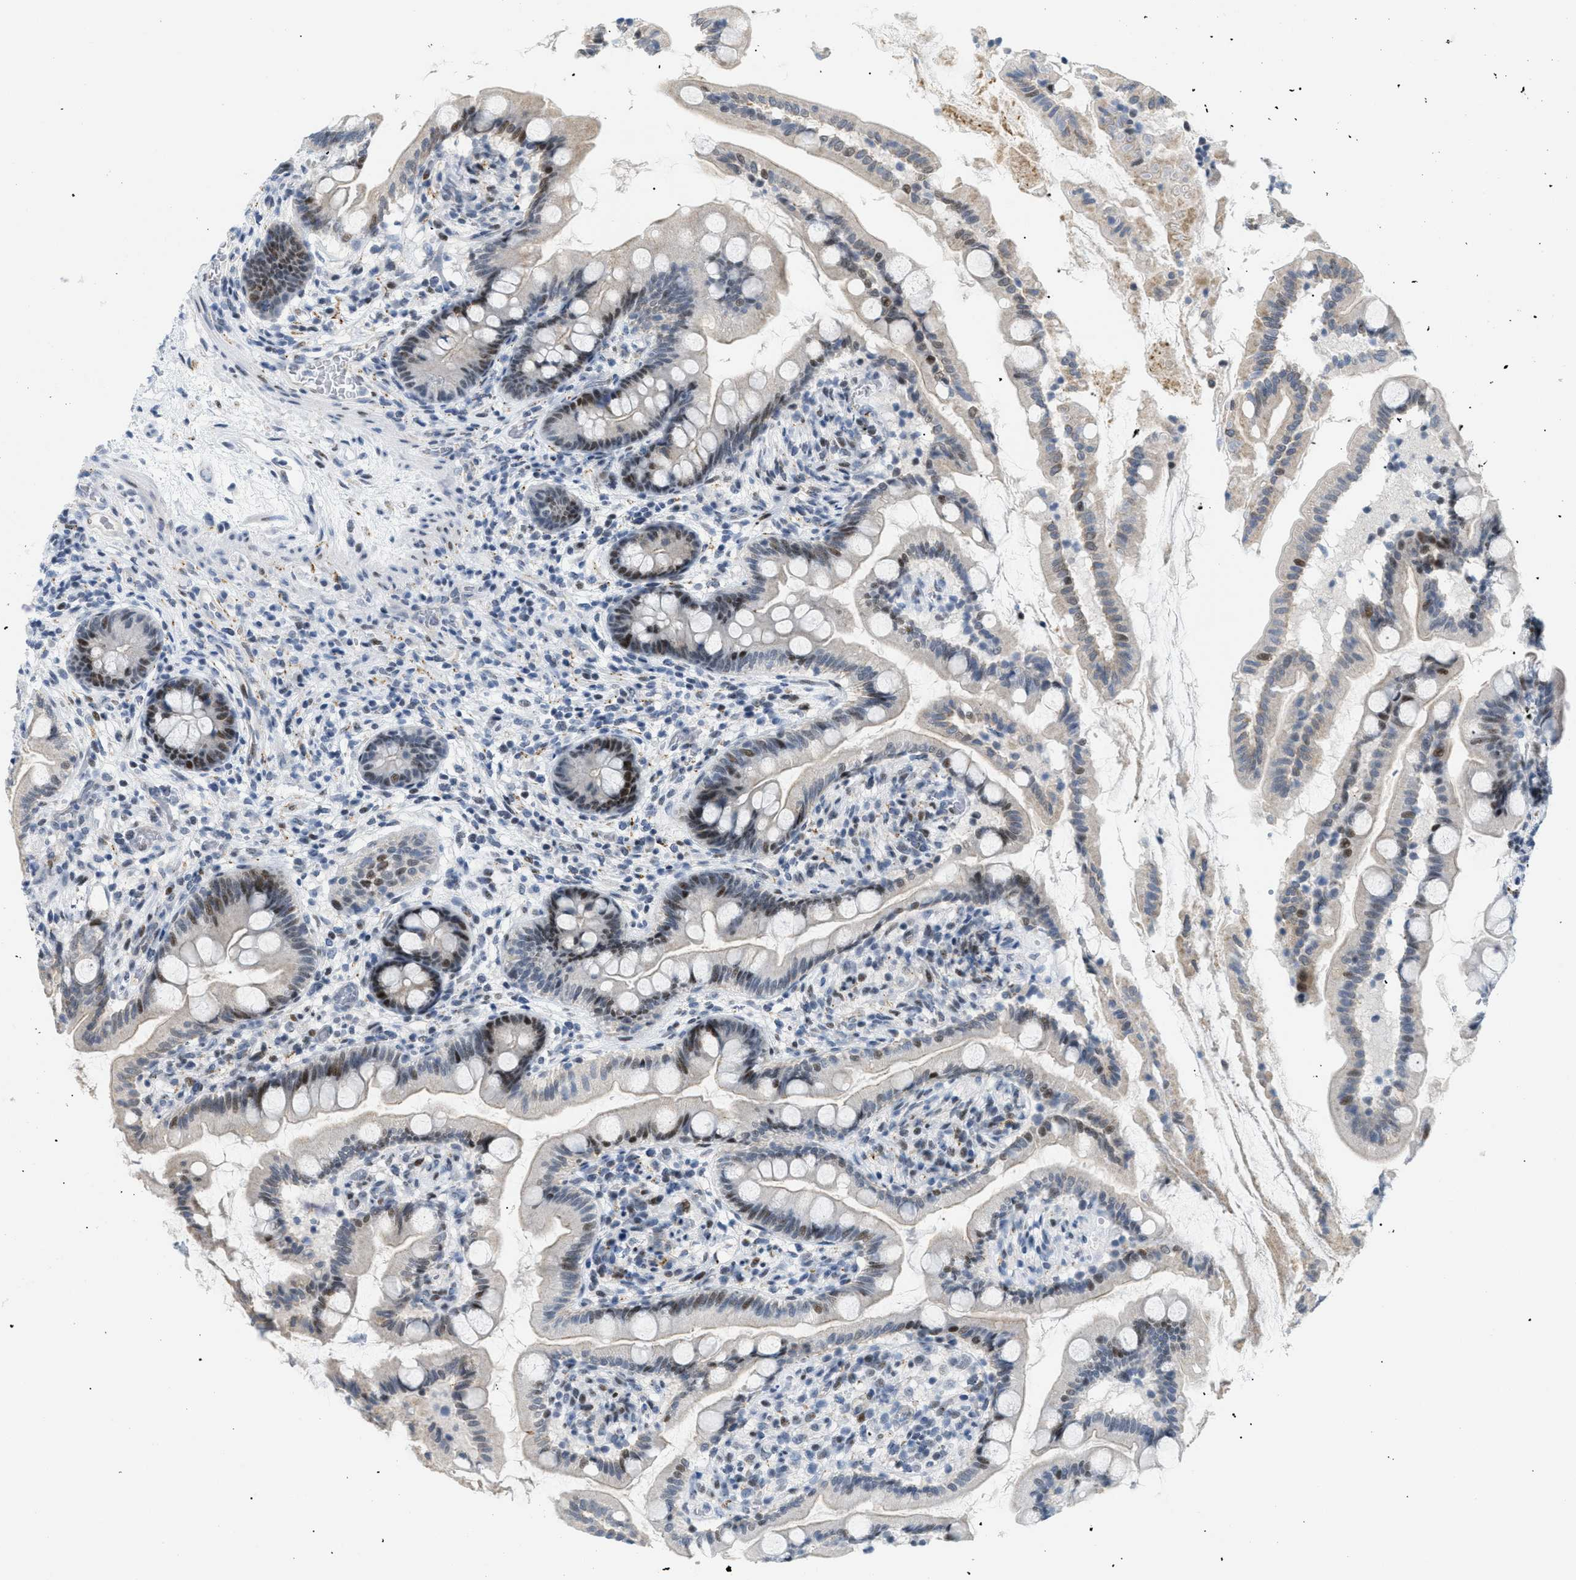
{"staining": {"intensity": "strong", "quantity": "25%-75%", "location": "cytoplasmic/membranous,nuclear"}, "tissue": "small intestine", "cell_type": "Glandular cells", "image_type": "normal", "snomed": [{"axis": "morphology", "description": "Normal tissue, NOS"}, {"axis": "topography", "description": "Small intestine"}], "caption": "This image displays IHC staining of unremarkable human small intestine, with high strong cytoplasmic/membranous,nuclear expression in about 25%-75% of glandular cells.", "gene": "MED1", "patient": {"sex": "female", "age": 56}}